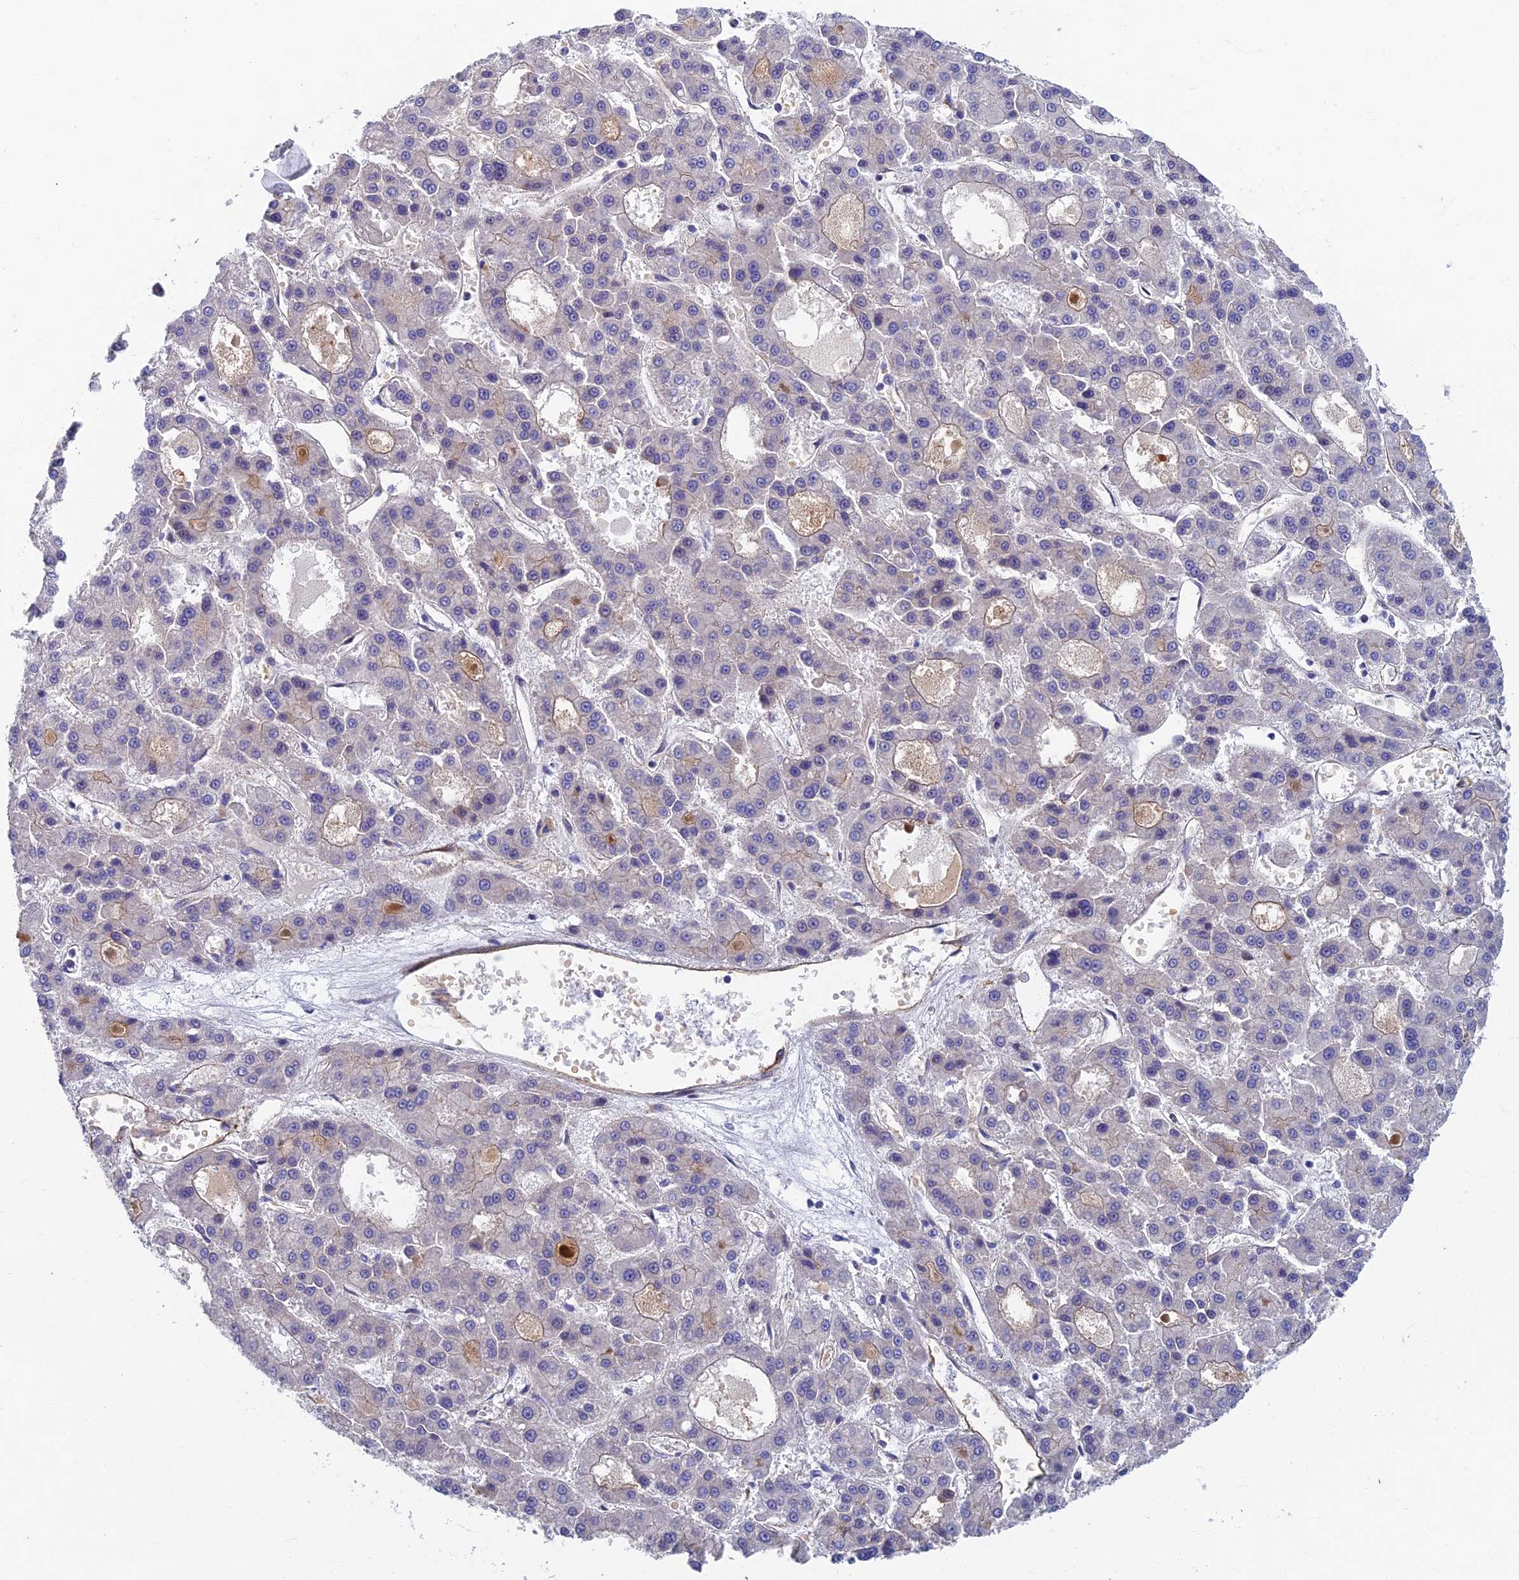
{"staining": {"intensity": "moderate", "quantity": "<25%", "location": "cytoplasmic/membranous"}, "tissue": "liver cancer", "cell_type": "Tumor cells", "image_type": "cancer", "snomed": [{"axis": "morphology", "description": "Carcinoma, Hepatocellular, NOS"}, {"axis": "topography", "description": "Liver"}], "caption": "The micrograph exhibits staining of liver cancer, revealing moderate cytoplasmic/membranous protein positivity (brown color) within tumor cells.", "gene": "RHBDL2", "patient": {"sex": "male", "age": 70}}